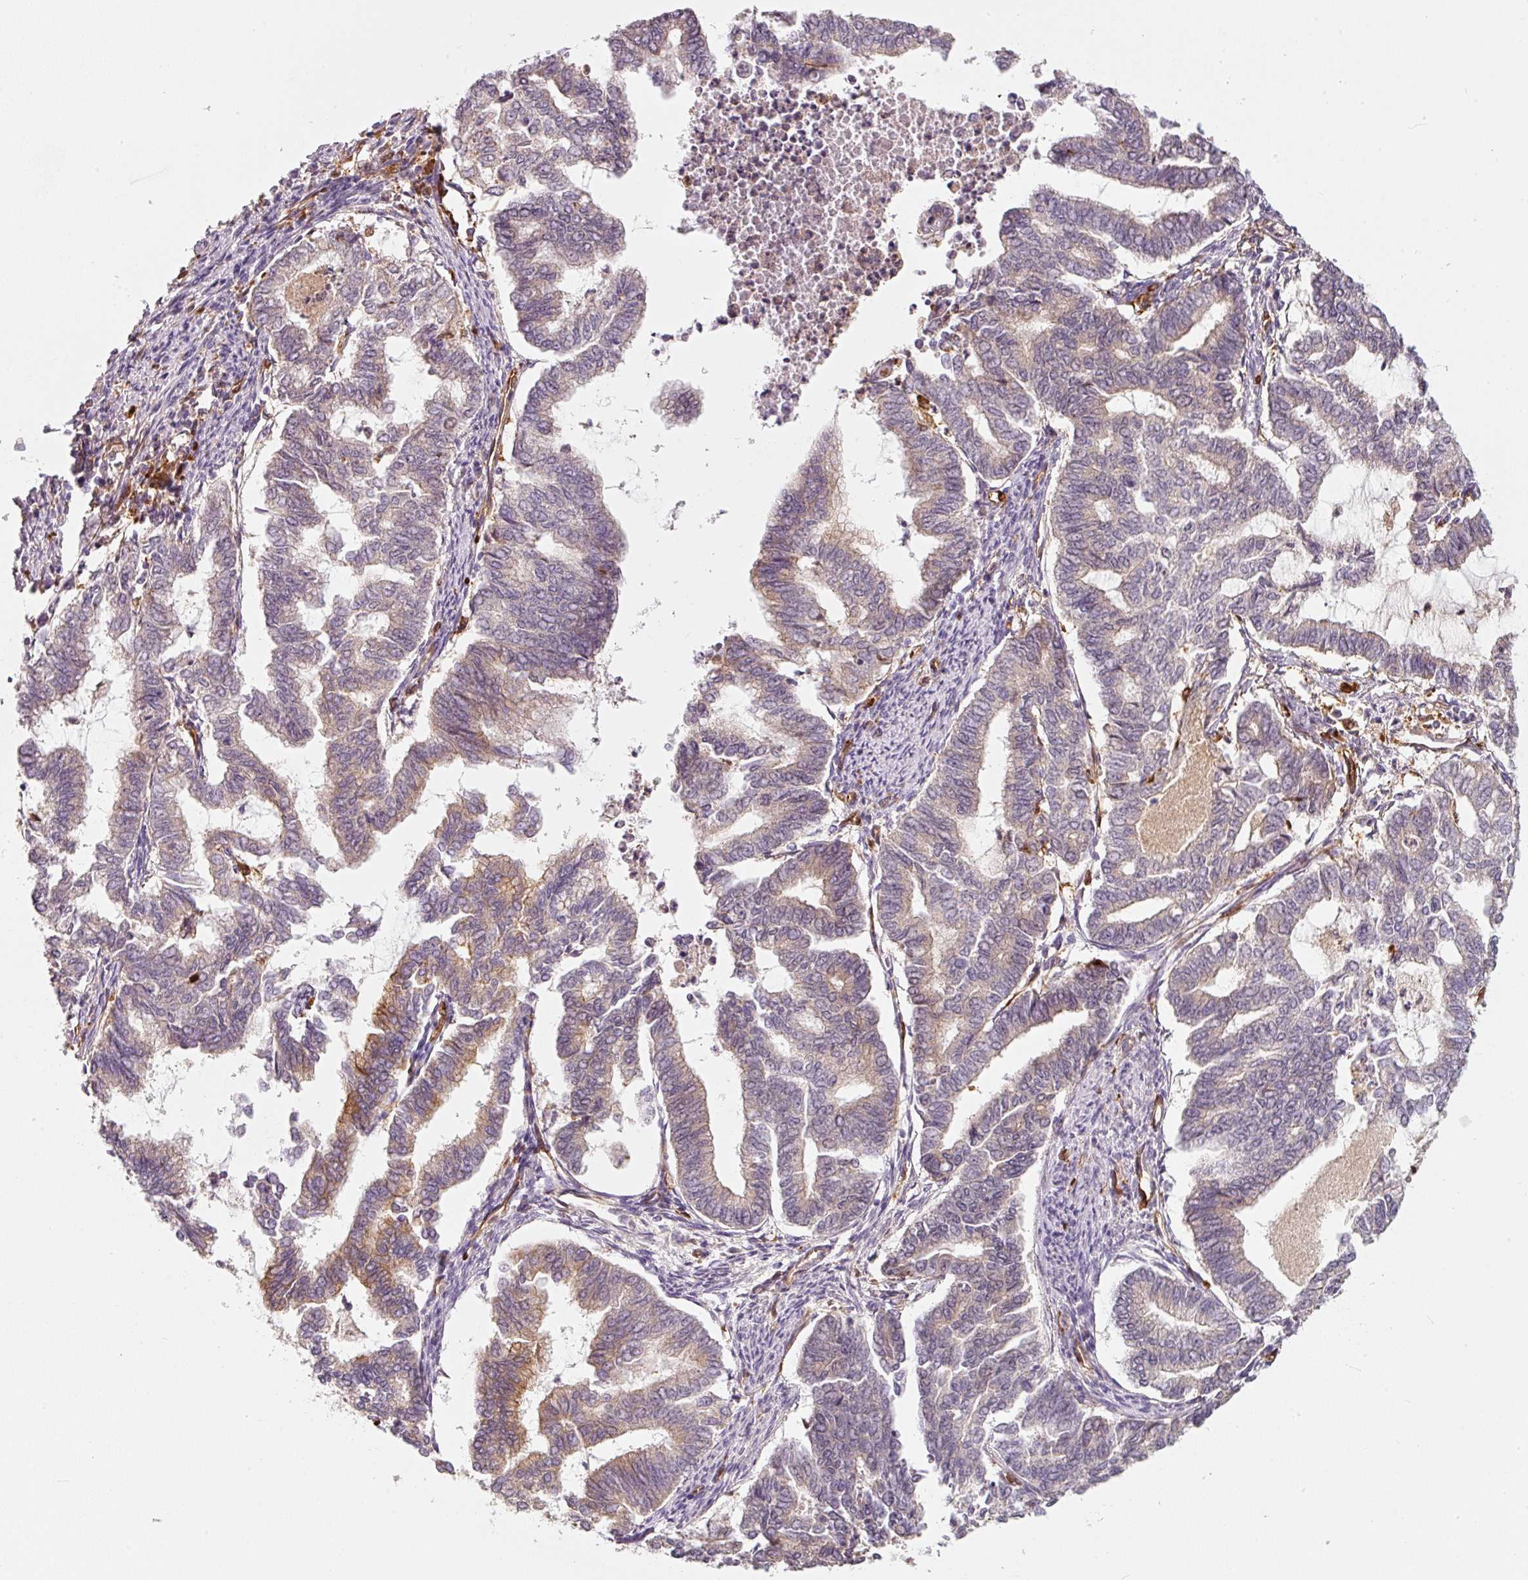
{"staining": {"intensity": "moderate", "quantity": "<25%", "location": "cytoplasmic/membranous"}, "tissue": "endometrial cancer", "cell_type": "Tumor cells", "image_type": "cancer", "snomed": [{"axis": "morphology", "description": "Adenocarcinoma, NOS"}, {"axis": "topography", "description": "Endometrium"}], "caption": "A photomicrograph of endometrial cancer (adenocarcinoma) stained for a protein displays moderate cytoplasmic/membranous brown staining in tumor cells. (Brightfield microscopy of DAB IHC at high magnification).", "gene": "IQGAP2", "patient": {"sex": "female", "age": 79}}